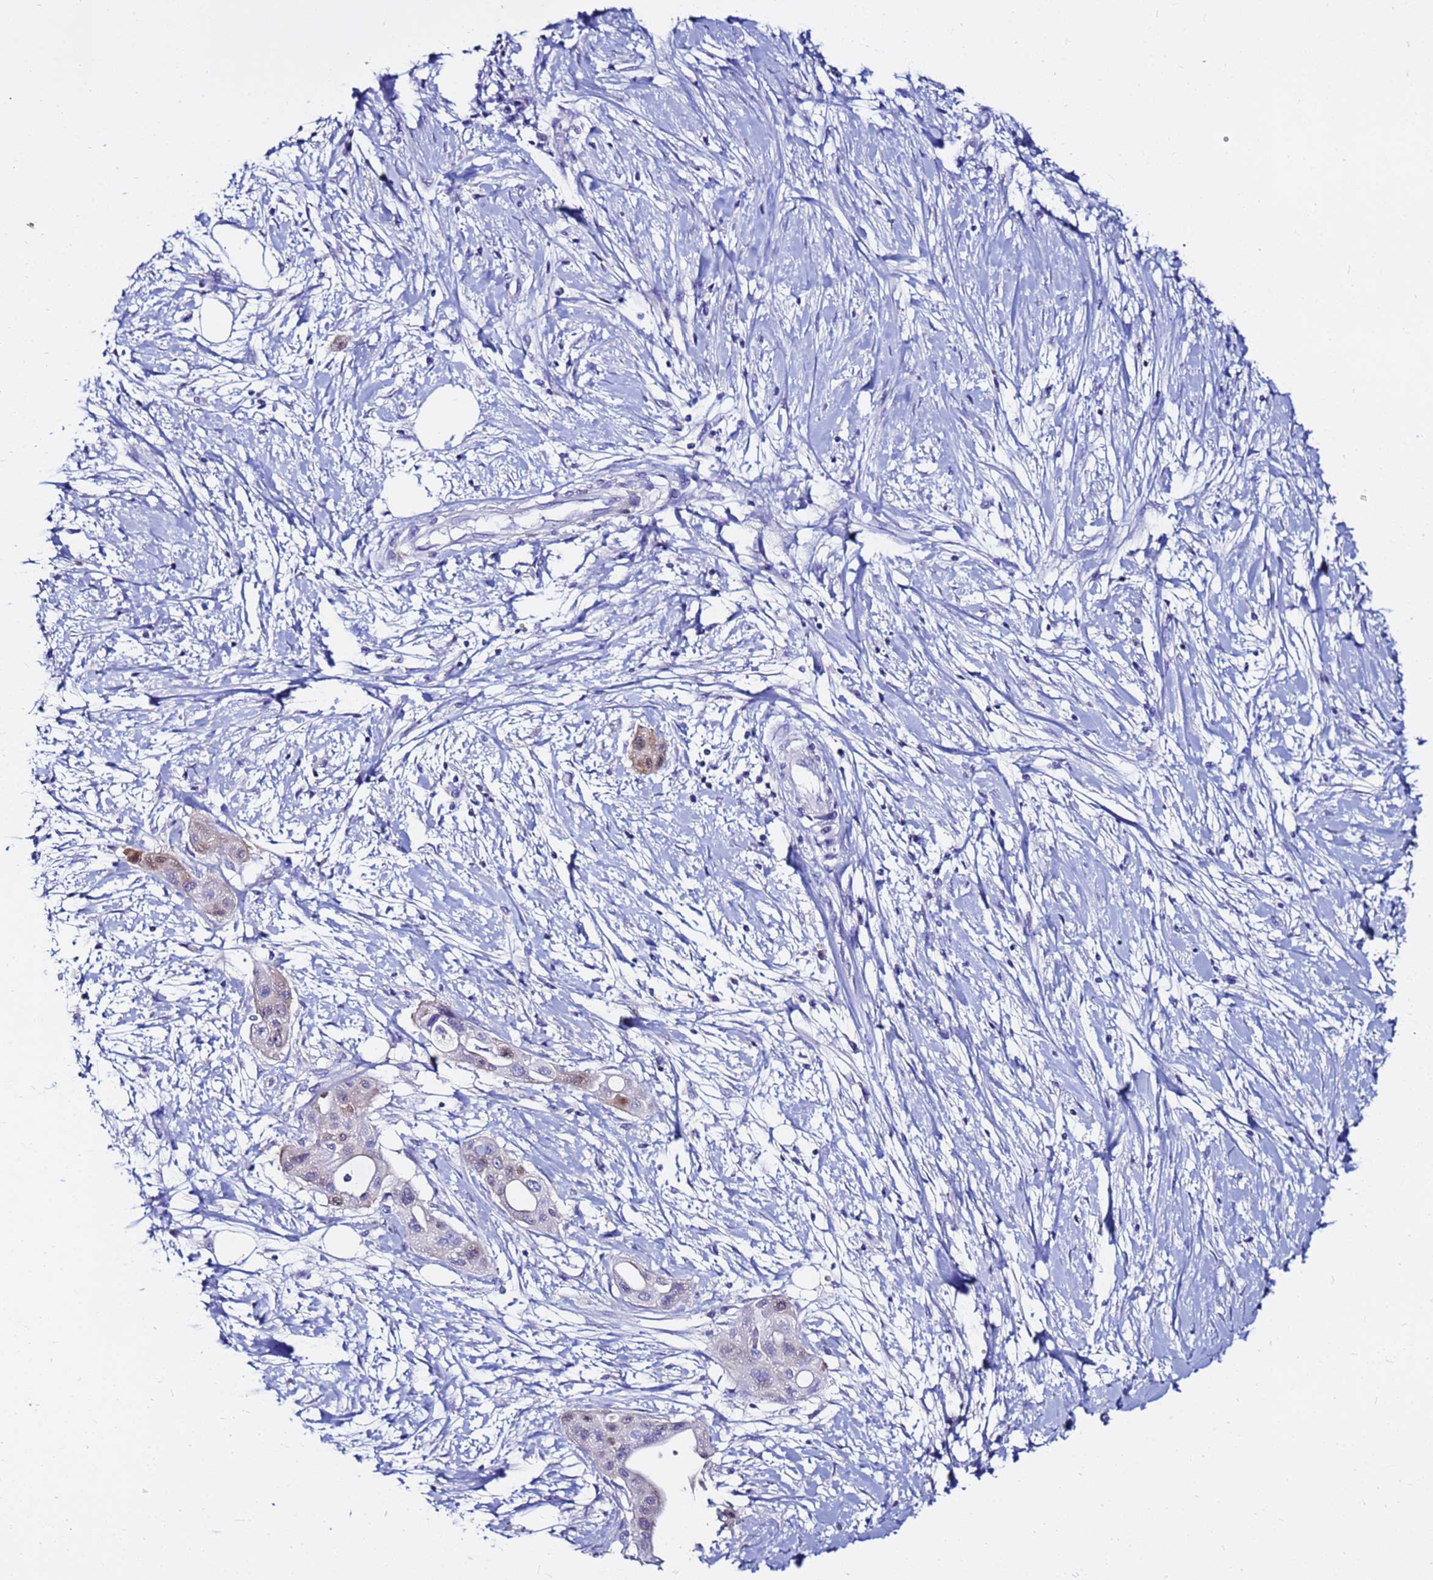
{"staining": {"intensity": "moderate", "quantity": "<25%", "location": "cytoplasmic/membranous,nuclear"}, "tissue": "pancreatic cancer", "cell_type": "Tumor cells", "image_type": "cancer", "snomed": [{"axis": "morphology", "description": "Adenocarcinoma, NOS"}, {"axis": "topography", "description": "Pancreas"}], "caption": "A high-resolution image shows IHC staining of adenocarcinoma (pancreatic), which reveals moderate cytoplasmic/membranous and nuclear positivity in approximately <25% of tumor cells.", "gene": "PPP1R14C", "patient": {"sex": "male", "age": 68}}